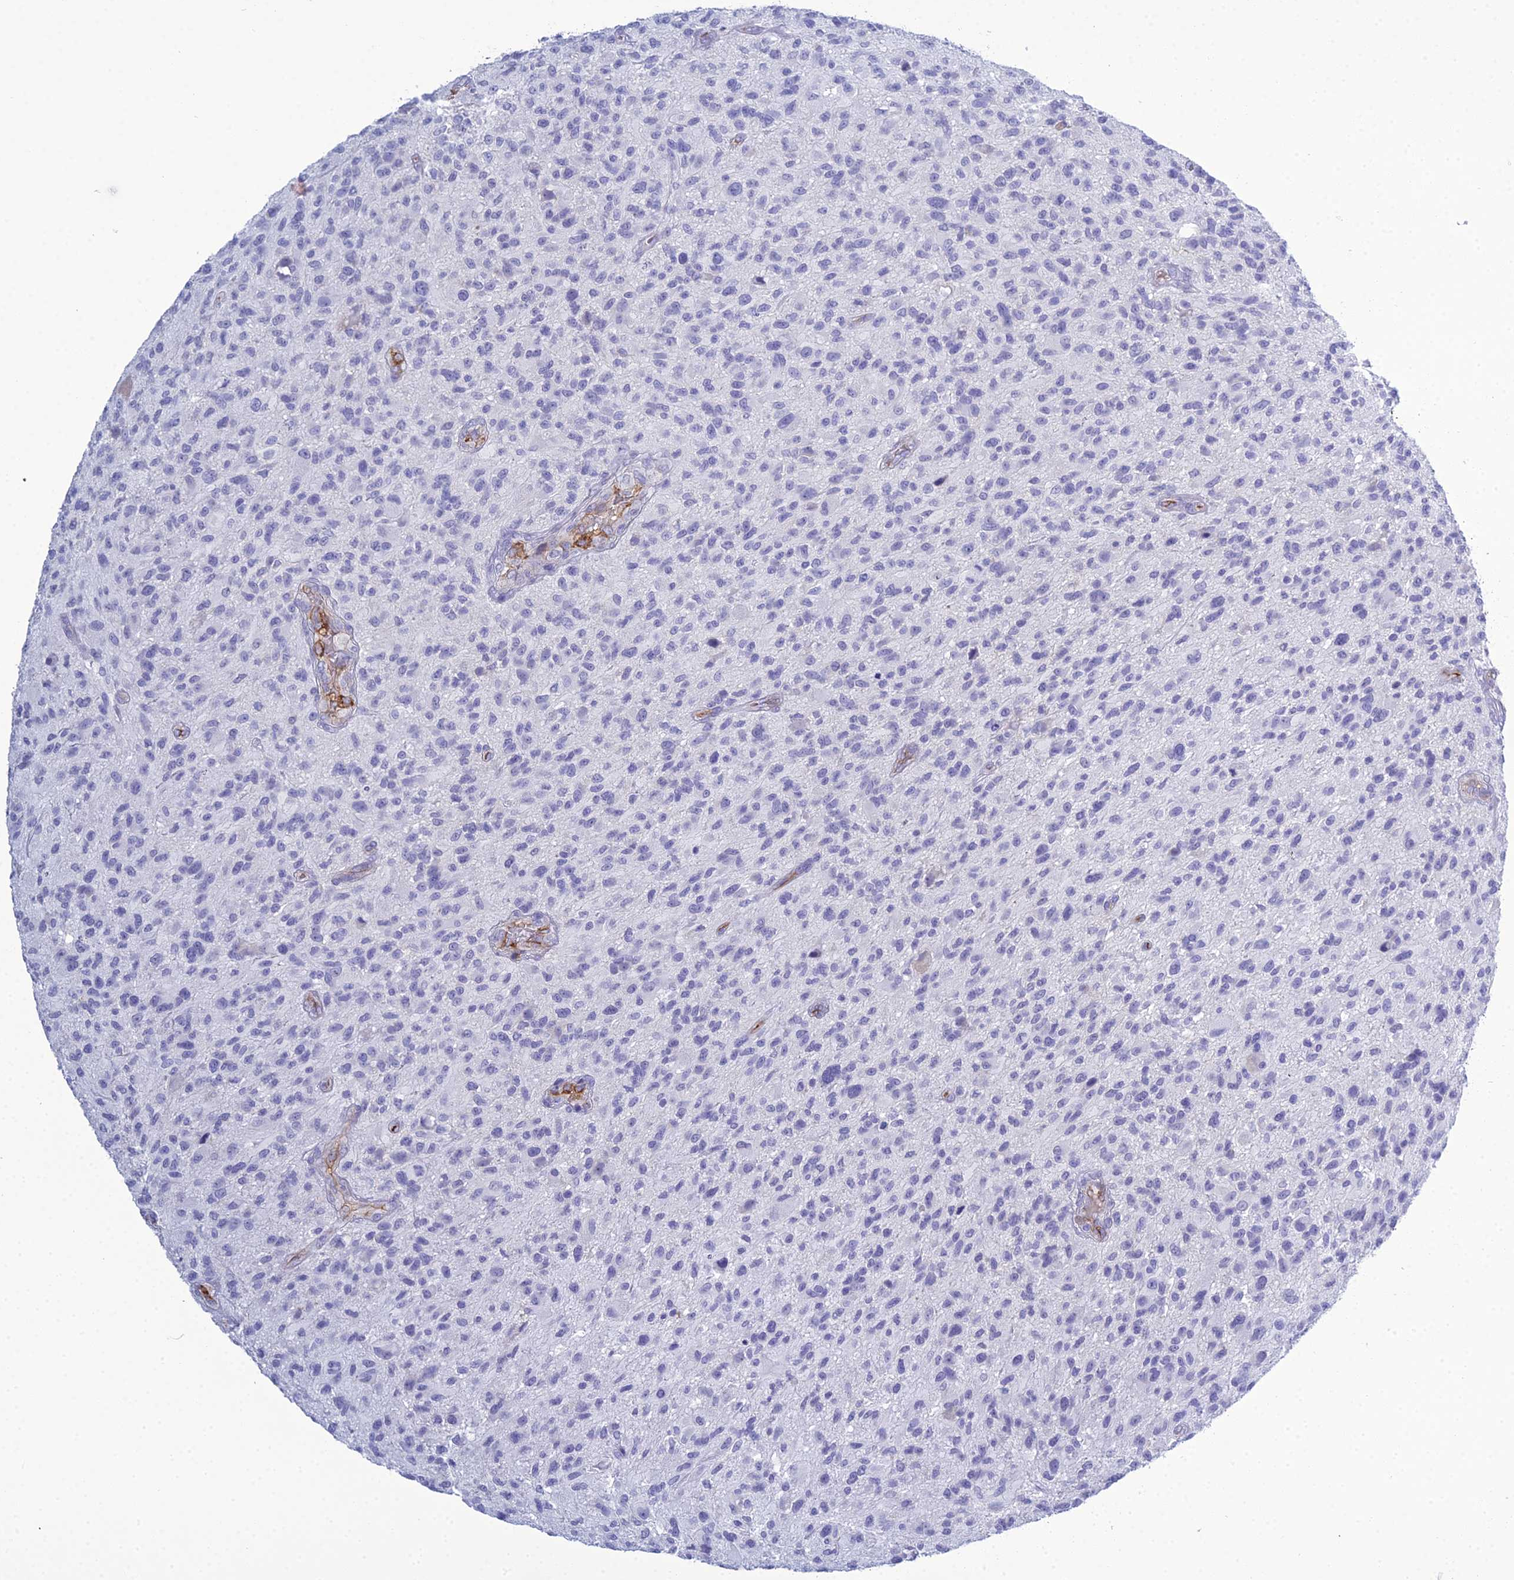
{"staining": {"intensity": "negative", "quantity": "none", "location": "none"}, "tissue": "glioma", "cell_type": "Tumor cells", "image_type": "cancer", "snomed": [{"axis": "morphology", "description": "Glioma, malignant, High grade"}, {"axis": "topography", "description": "Brain"}], "caption": "Glioma was stained to show a protein in brown. There is no significant positivity in tumor cells.", "gene": "ACE", "patient": {"sex": "male", "age": 47}}